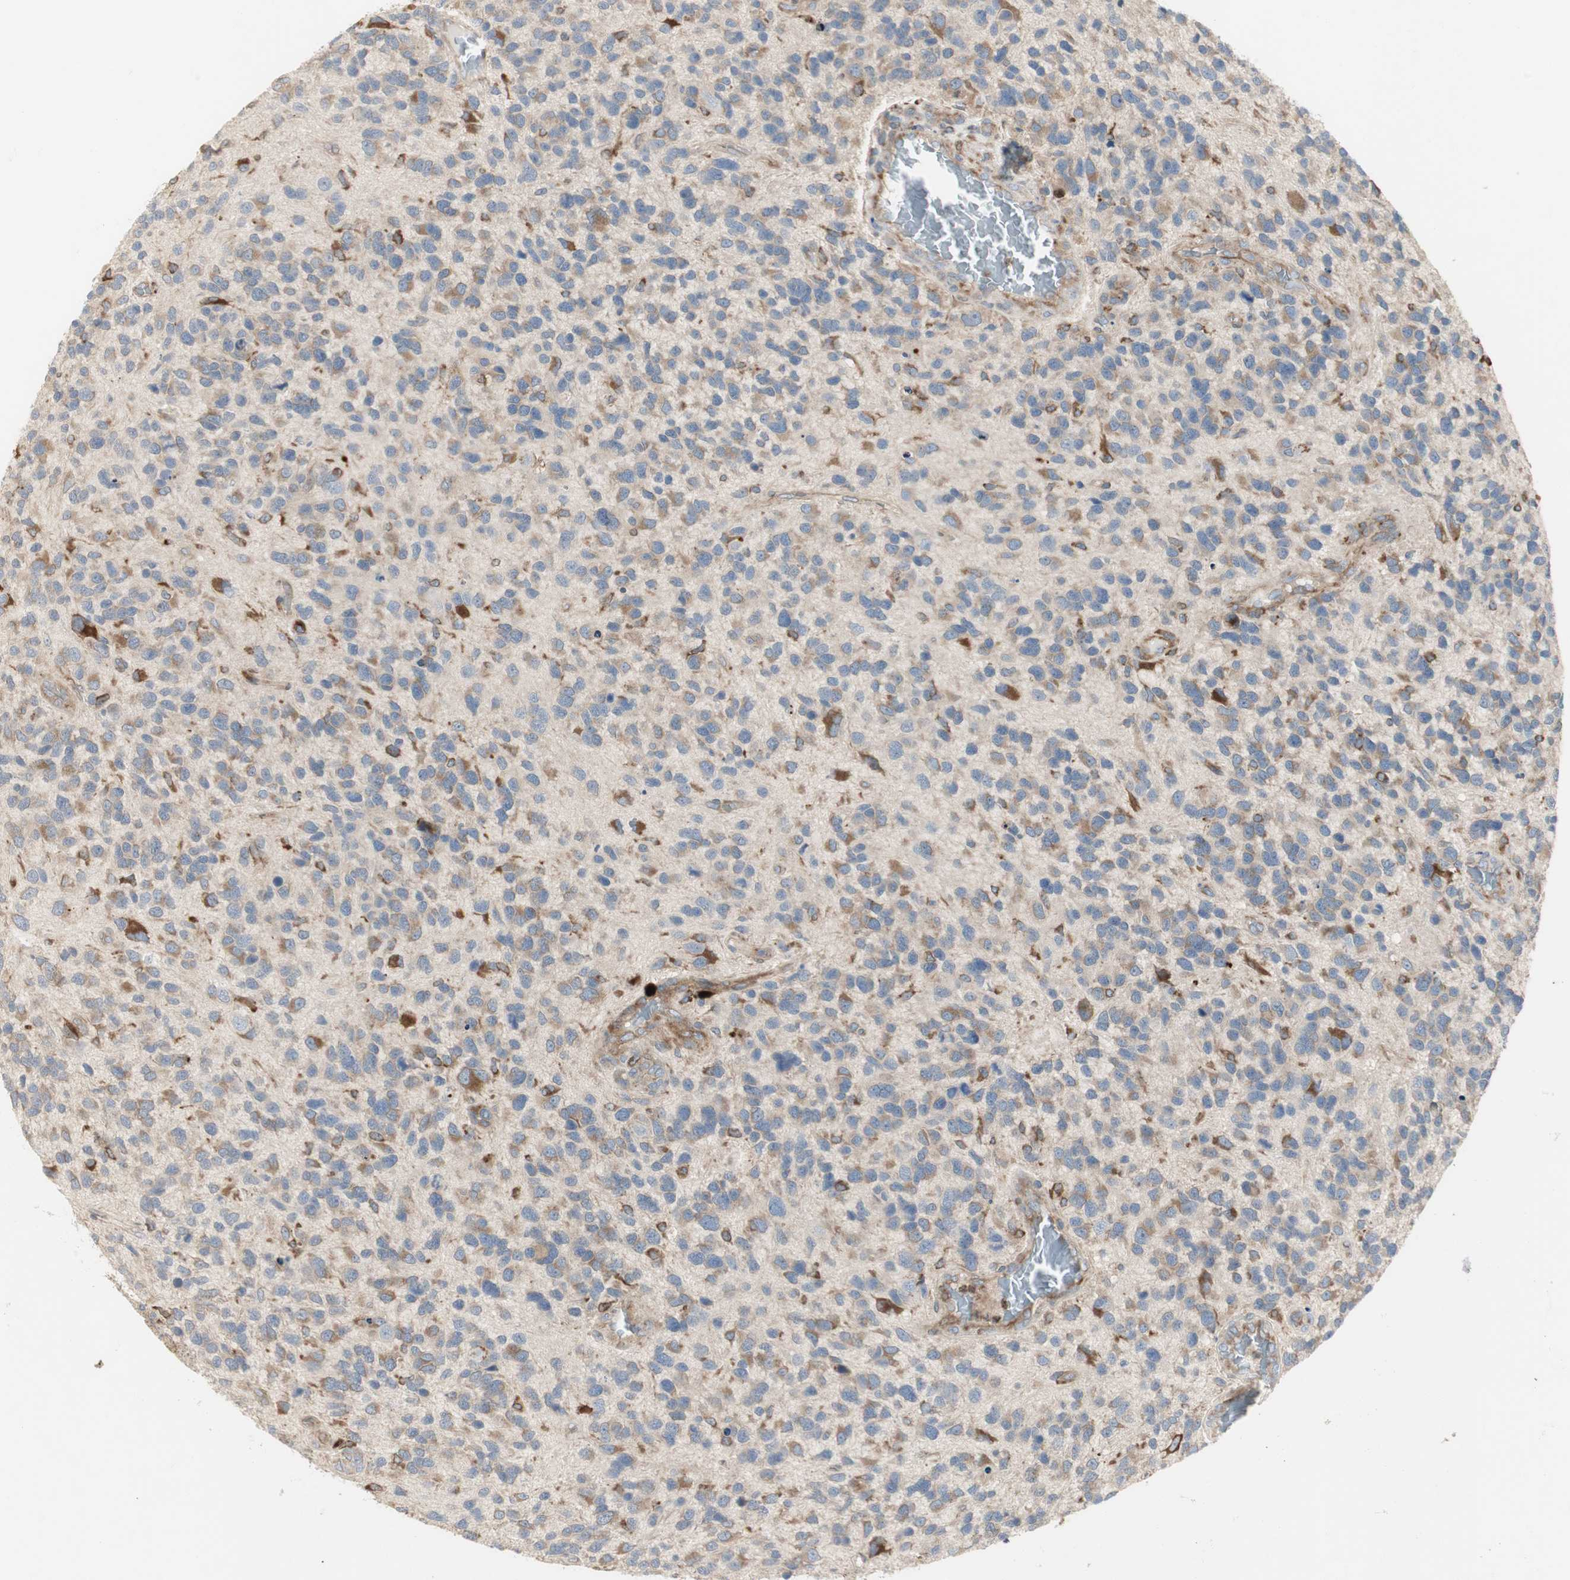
{"staining": {"intensity": "moderate", "quantity": "25%-75%", "location": "cytoplasmic/membranous"}, "tissue": "glioma", "cell_type": "Tumor cells", "image_type": "cancer", "snomed": [{"axis": "morphology", "description": "Glioma, malignant, High grade"}, {"axis": "topography", "description": "Brain"}], "caption": "IHC histopathology image of neoplastic tissue: high-grade glioma (malignant) stained using immunohistochemistry (IHC) reveals medium levels of moderate protein expression localized specifically in the cytoplasmic/membranous of tumor cells, appearing as a cytoplasmic/membranous brown color.", "gene": "H6PD", "patient": {"sex": "female", "age": 58}}